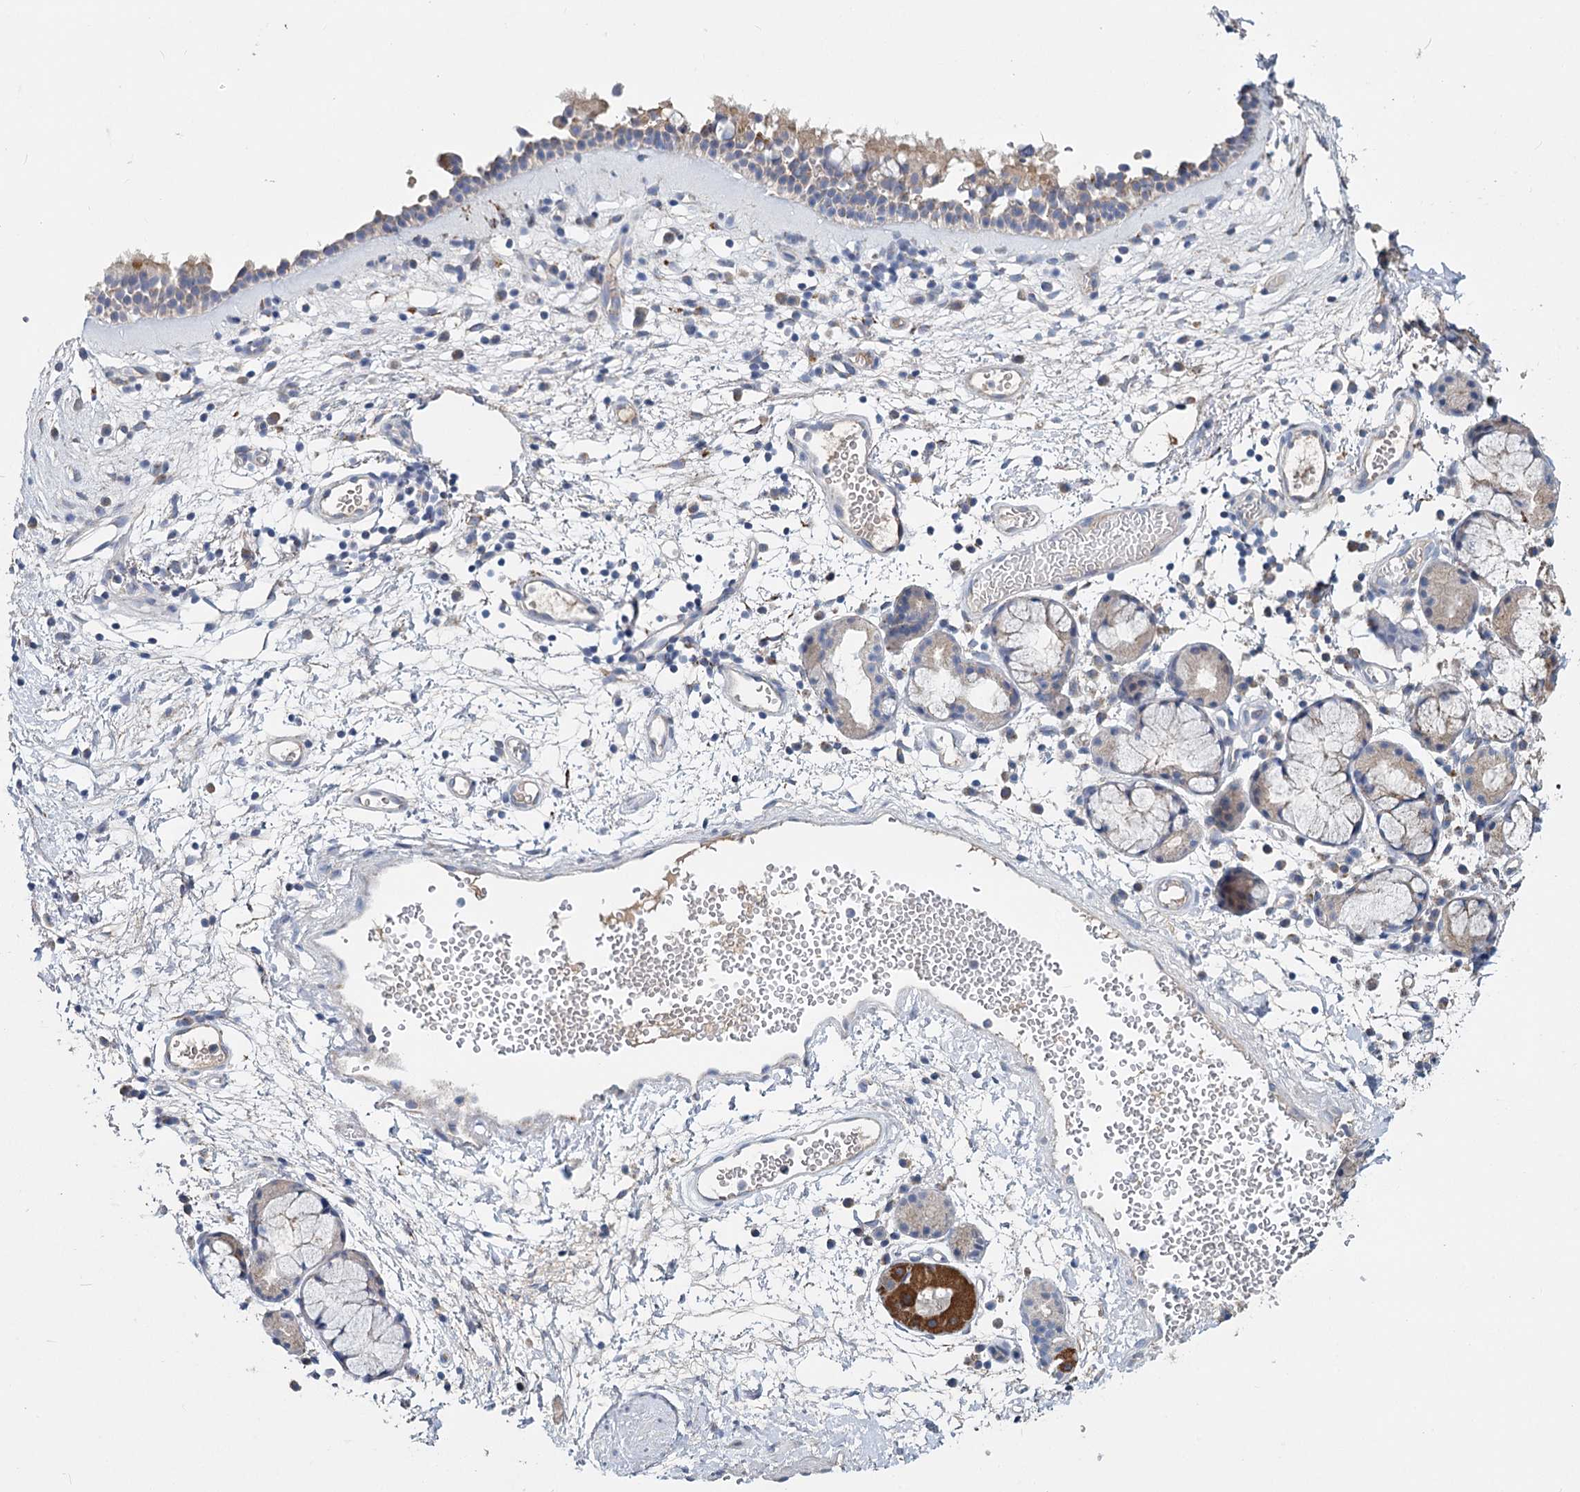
{"staining": {"intensity": "weak", "quantity": "25%-75%", "location": "cytoplasmic/membranous"}, "tissue": "nasopharynx", "cell_type": "Respiratory epithelial cells", "image_type": "normal", "snomed": [{"axis": "morphology", "description": "Normal tissue, NOS"}, {"axis": "morphology", "description": "Inflammation, NOS"}, {"axis": "topography", "description": "Nasopharynx"}], "caption": "The image reveals immunohistochemical staining of unremarkable nasopharynx. There is weak cytoplasmic/membranous positivity is present in approximately 25%-75% of respiratory epithelial cells.", "gene": "ANKRD16", "patient": {"sex": "male", "age": 70}}